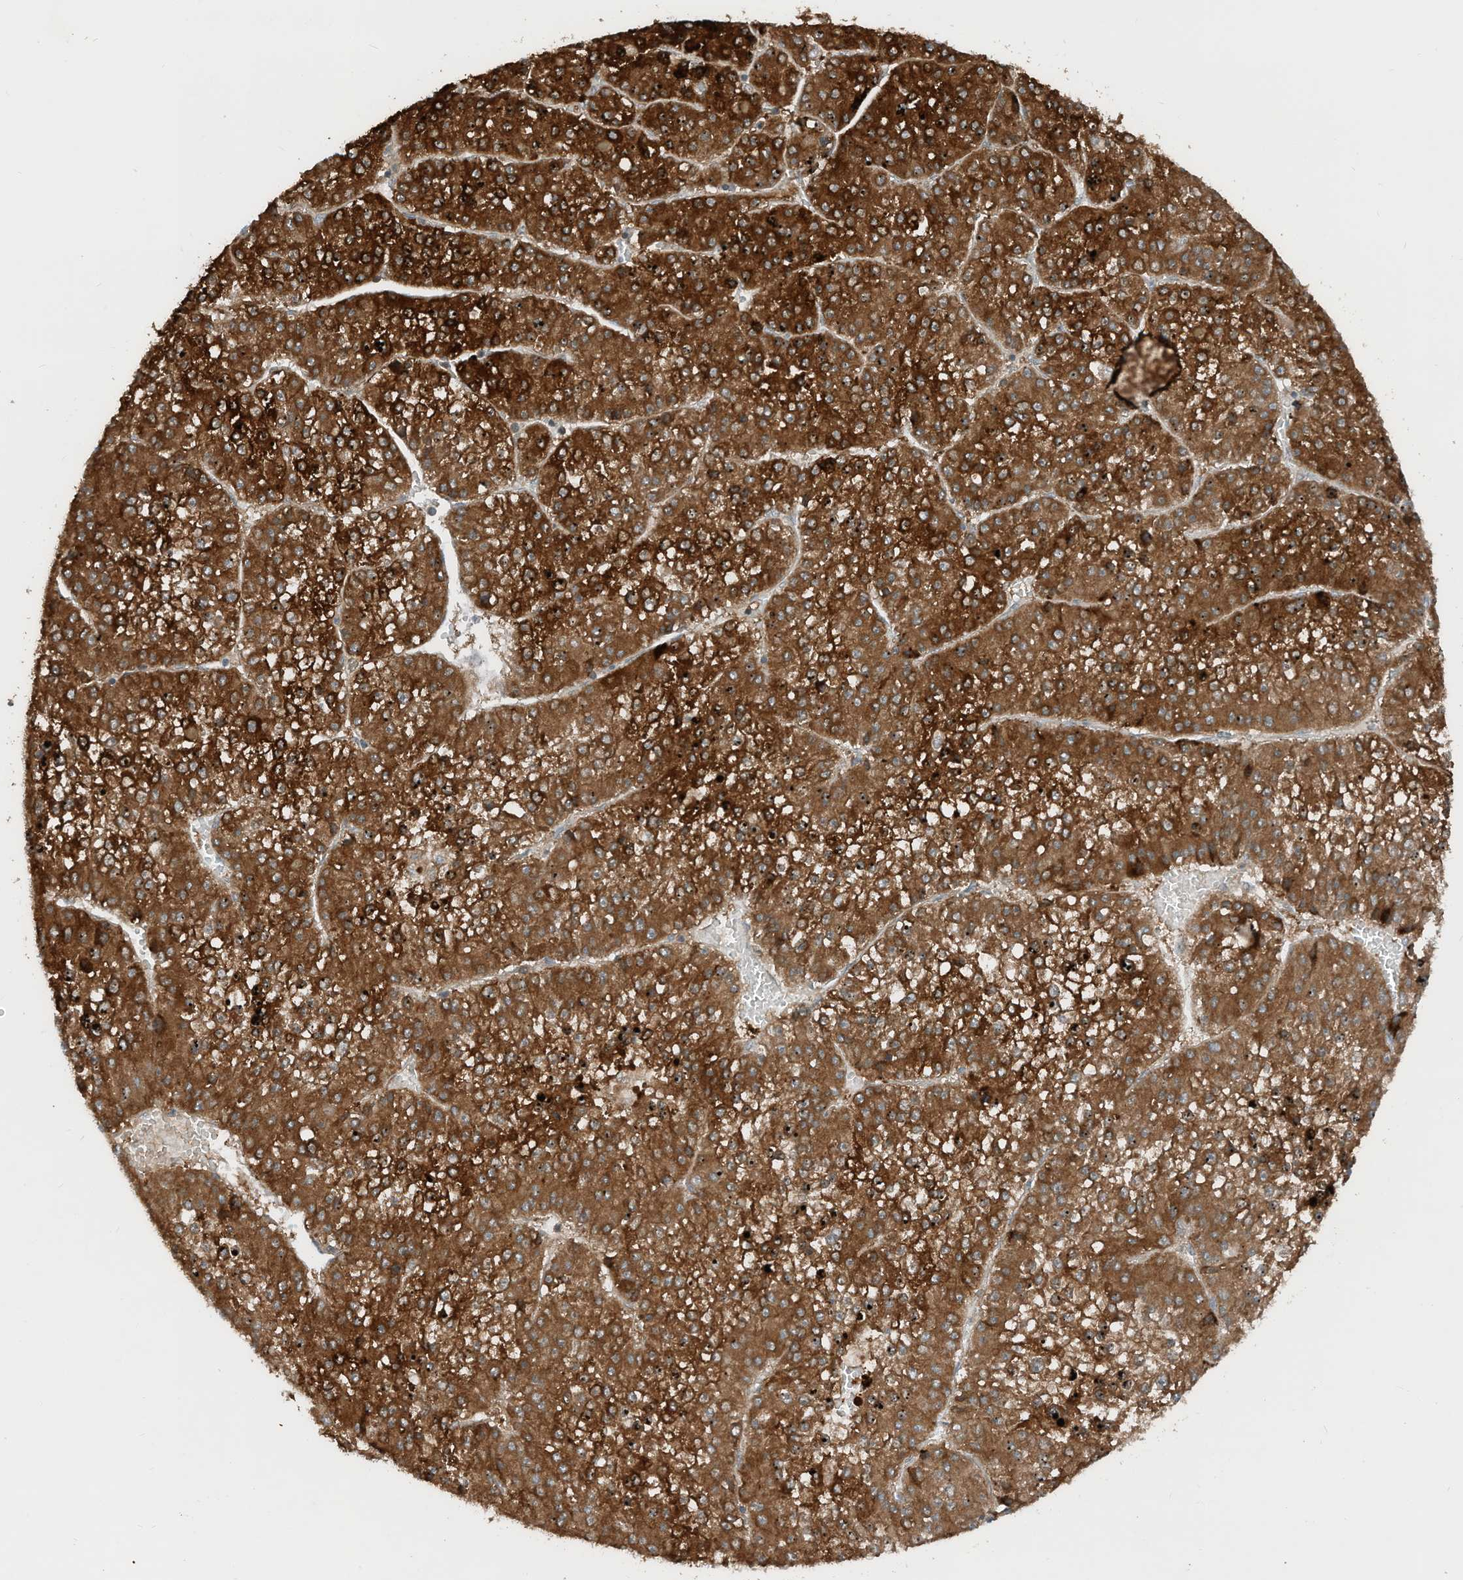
{"staining": {"intensity": "strong", "quantity": ">75%", "location": "cytoplasmic/membranous"}, "tissue": "liver cancer", "cell_type": "Tumor cells", "image_type": "cancer", "snomed": [{"axis": "morphology", "description": "Carcinoma, Hepatocellular, NOS"}, {"axis": "topography", "description": "Liver"}], "caption": "Immunohistochemical staining of human hepatocellular carcinoma (liver) demonstrates high levels of strong cytoplasmic/membranous protein staining in approximately >75% of tumor cells.", "gene": "RMND1", "patient": {"sex": "female", "age": 73}}